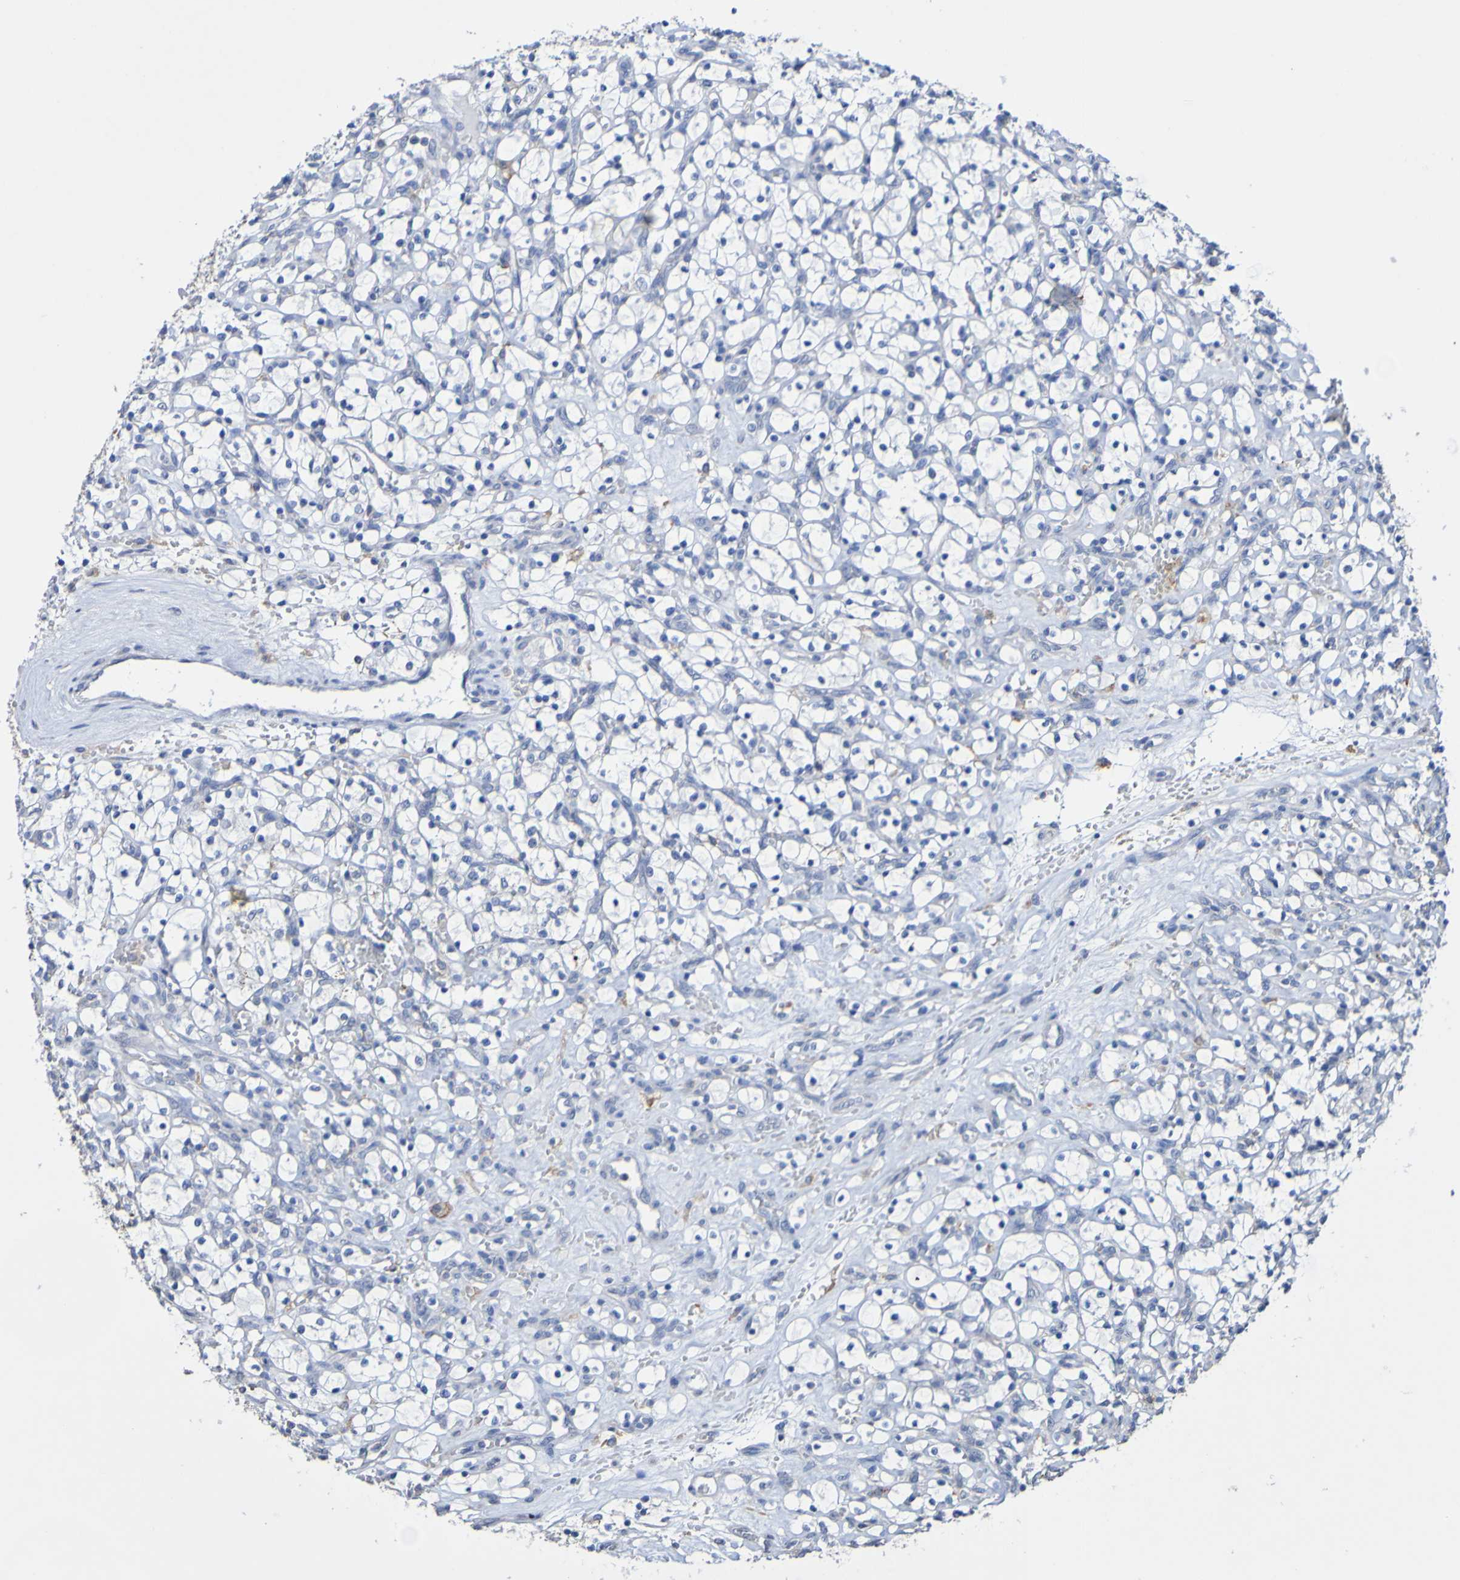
{"staining": {"intensity": "negative", "quantity": "none", "location": "none"}, "tissue": "renal cancer", "cell_type": "Tumor cells", "image_type": "cancer", "snomed": [{"axis": "morphology", "description": "Adenocarcinoma, NOS"}, {"axis": "topography", "description": "Kidney"}], "caption": "Adenocarcinoma (renal) stained for a protein using IHC shows no staining tumor cells.", "gene": "SLC3A2", "patient": {"sex": "female", "age": 69}}